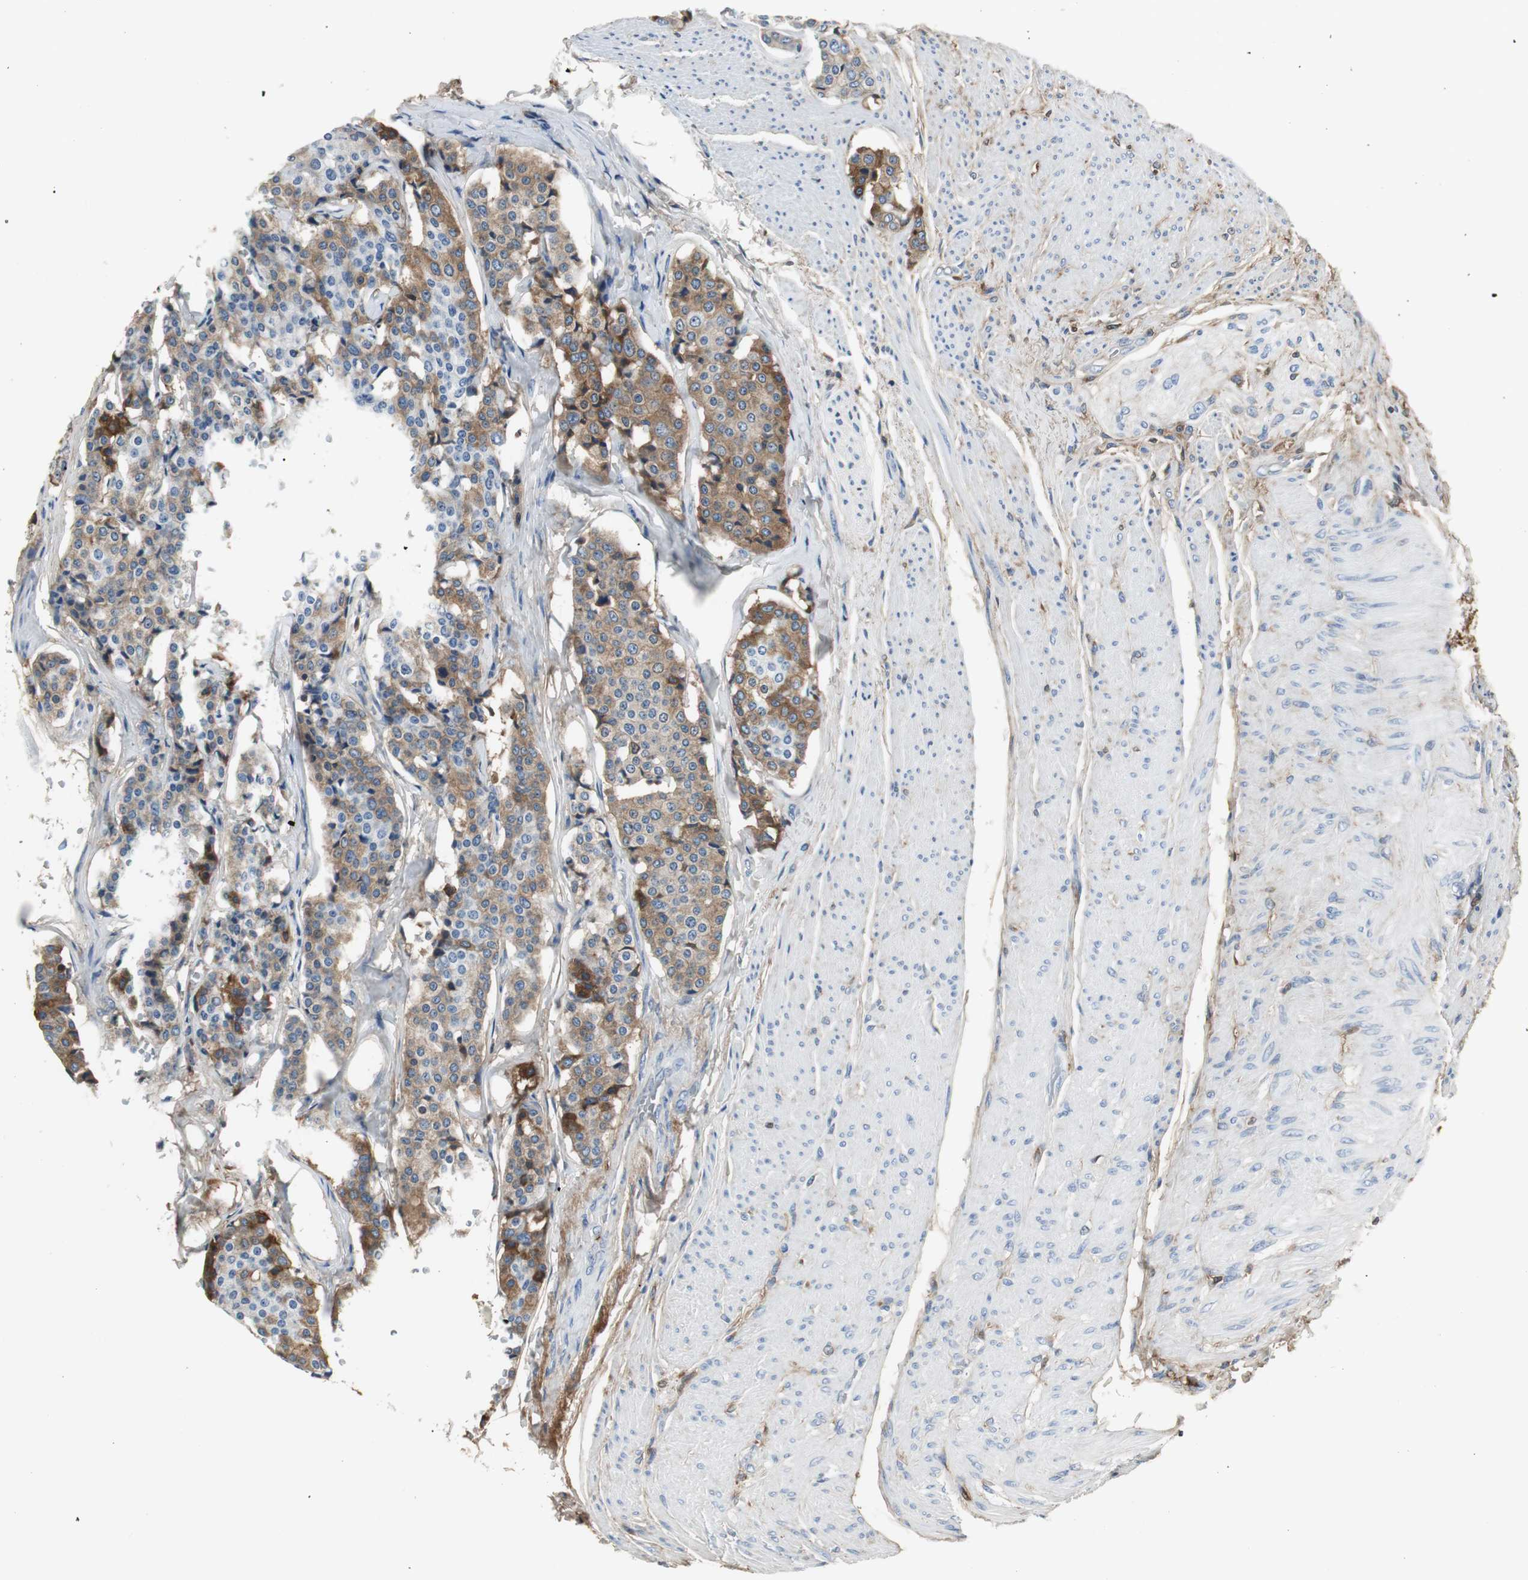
{"staining": {"intensity": "moderate", "quantity": "25%-75%", "location": "cytoplasmic/membranous"}, "tissue": "carcinoid", "cell_type": "Tumor cells", "image_type": "cancer", "snomed": [{"axis": "morphology", "description": "Carcinoid, malignant, NOS"}, {"axis": "topography", "description": "Colon"}], "caption": "High-power microscopy captured an immunohistochemistry (IHC) image of carcinoid (malignant), revealing moderate cytoplasmic/membranous positivity in approximately 25%-75% of tumor cells.", "gene": "IGHA1", "patient": {"sex": "female", "age": 61}}